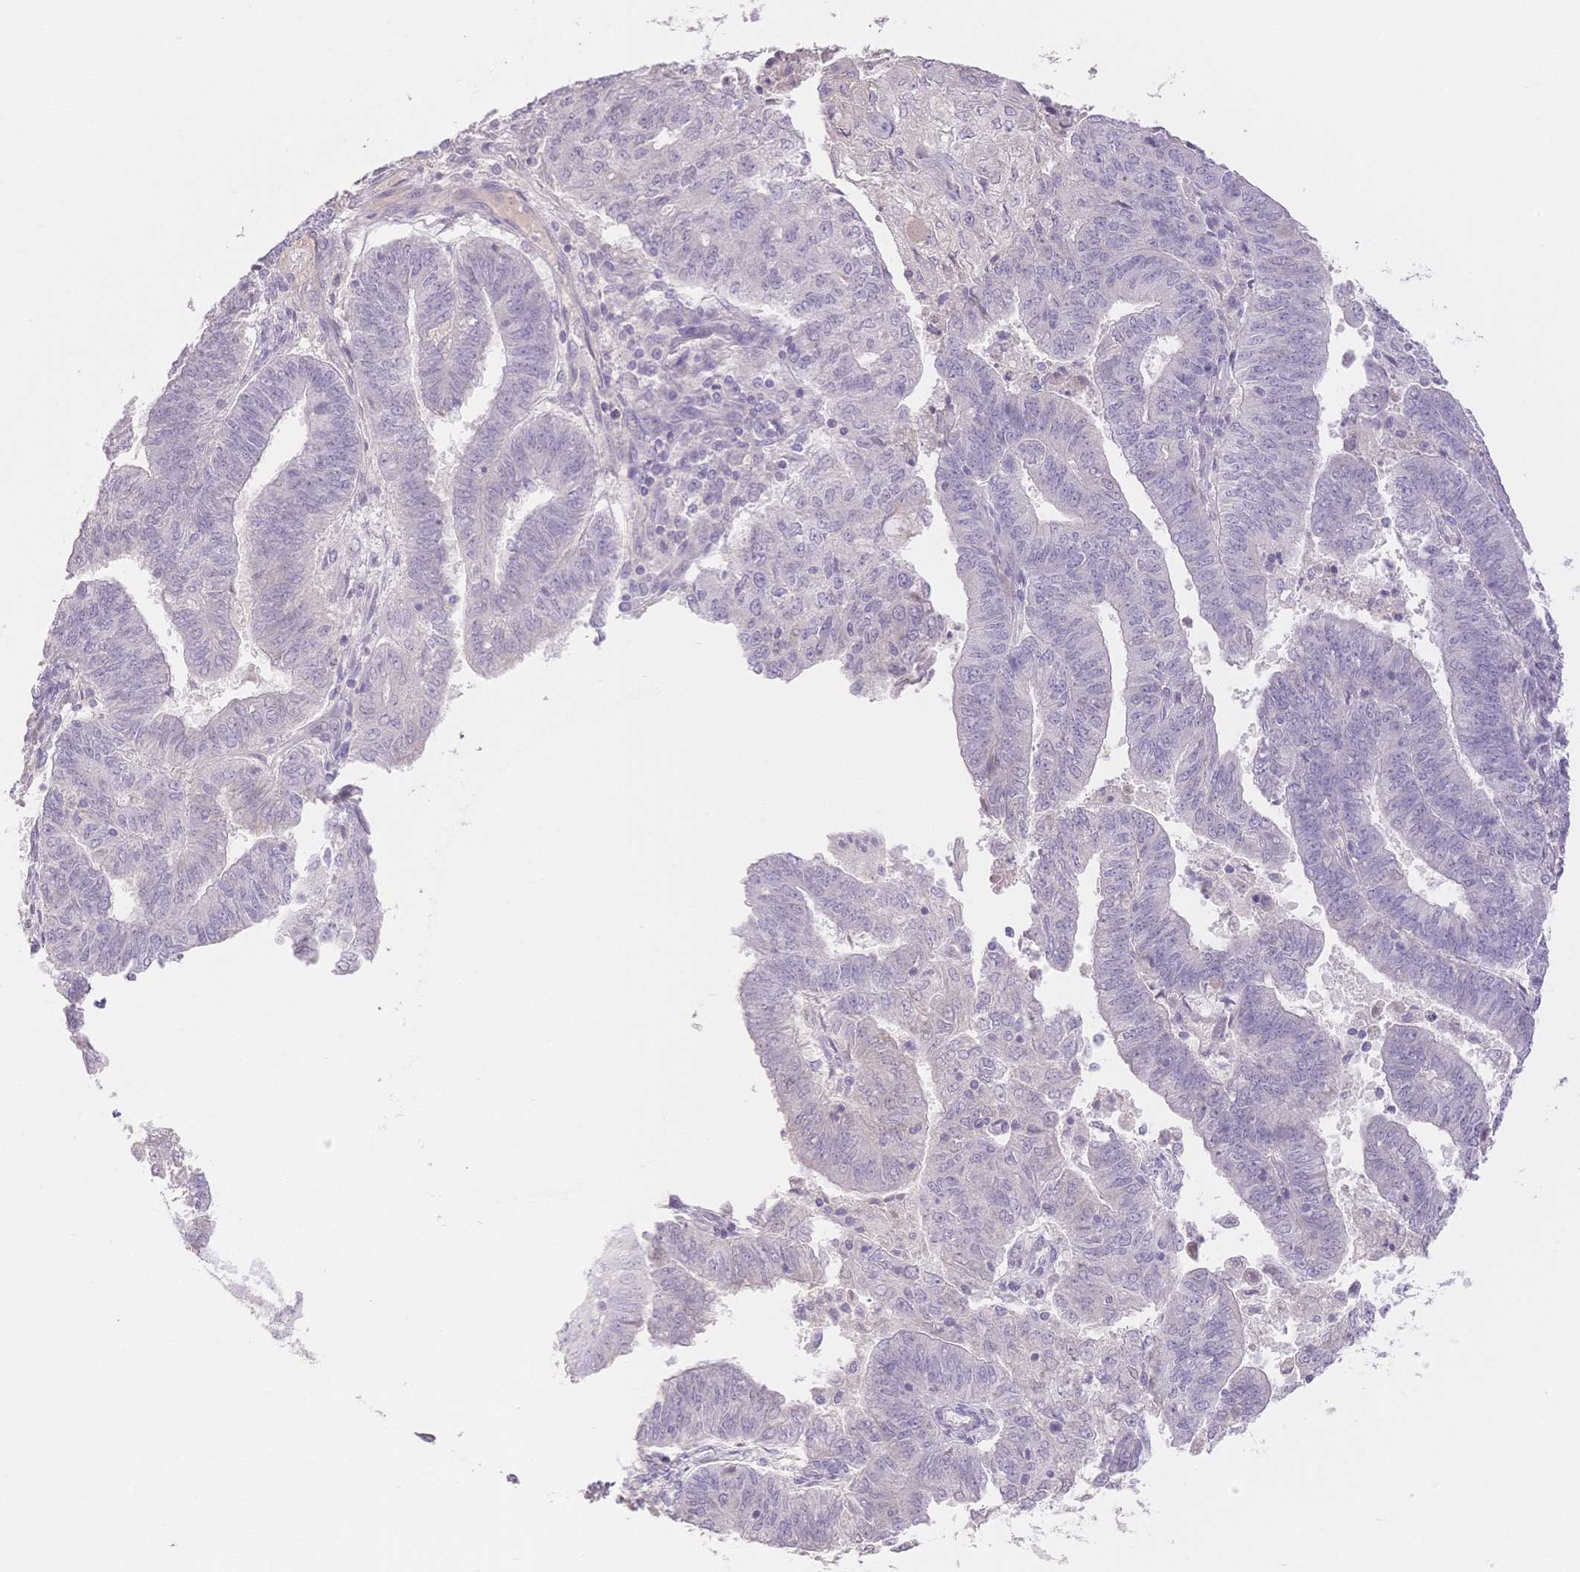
{"staining": {"intensity": "negative", "quantity": "none", "location": "none"}, "tissue": "endometrial cancer", "cell_type": "Tumor cells", "image_type": "cancer", "snomed": [{"axis": "morphology", "description": "Adenocarcinoma, NOS"}, {"axis": "topography", "description": "Endometrium"}], "caption": "Immunohistochemistry histopathology image of human adenocarcinoma (endometrial) stained for a protein (brown), which demonstrates no expression in tumor cells.", "gene": "SUV39H2", "patient": {"sex": "female", "age": 82}}